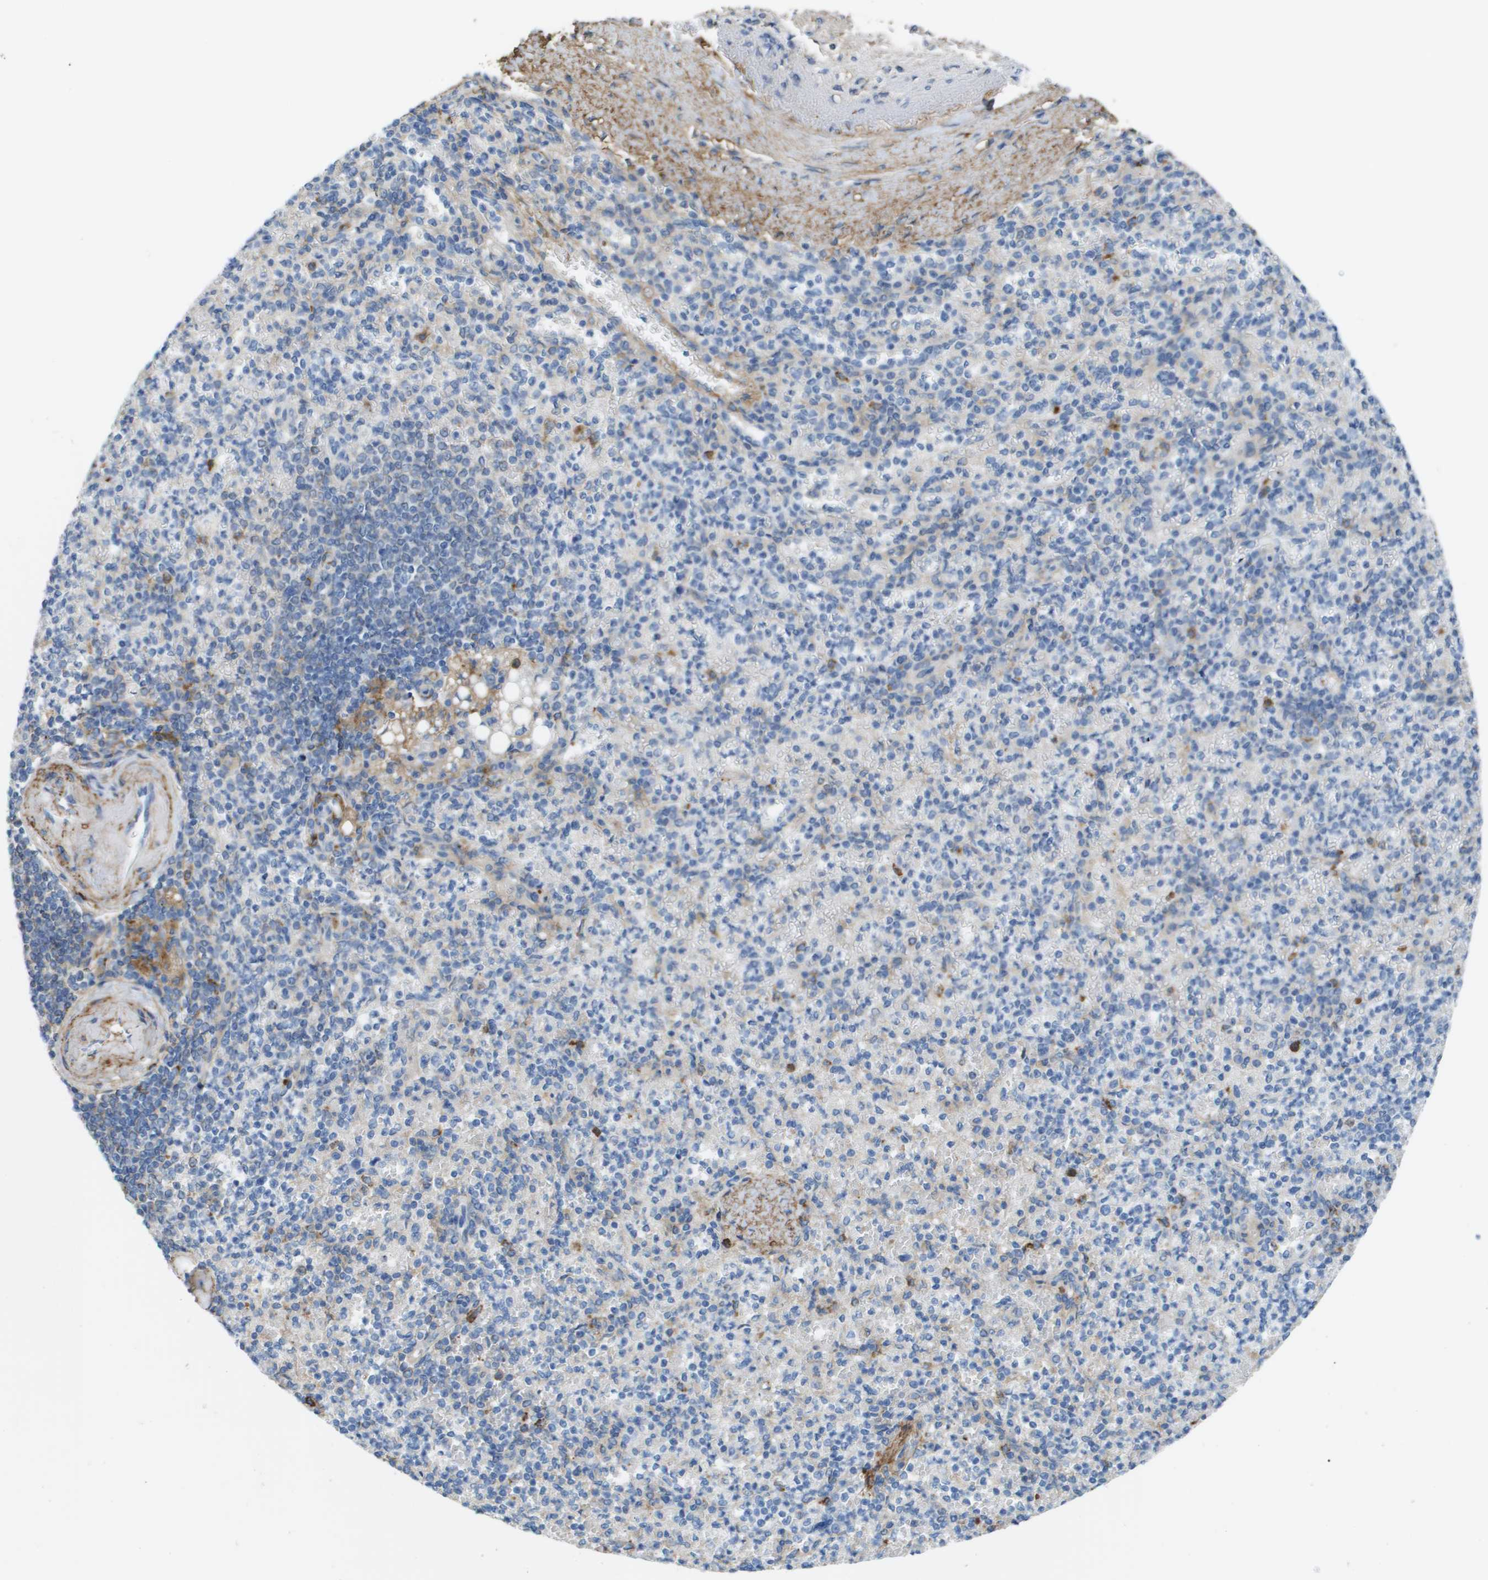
{"staining": {"intensity": "moderate", "quantity": "<25%", "location": "cytoplasmic/membranous"}, "tissue": "spleen", "cell_type": "Cells in red pulp", "image_type": "normal", "snomed": [{"axis": "morphology", "description": "Normal tissue, NOS"}, {"axis": "topography", "description": "Spleen"}], "caption": "A brown stain shows moderate cytoplasmic/membranous expression of a protein in cells in red pulp of unremarkable spleen.", "gene": "ZBTB43", "patient": {"sex": "female", "age": 74}}